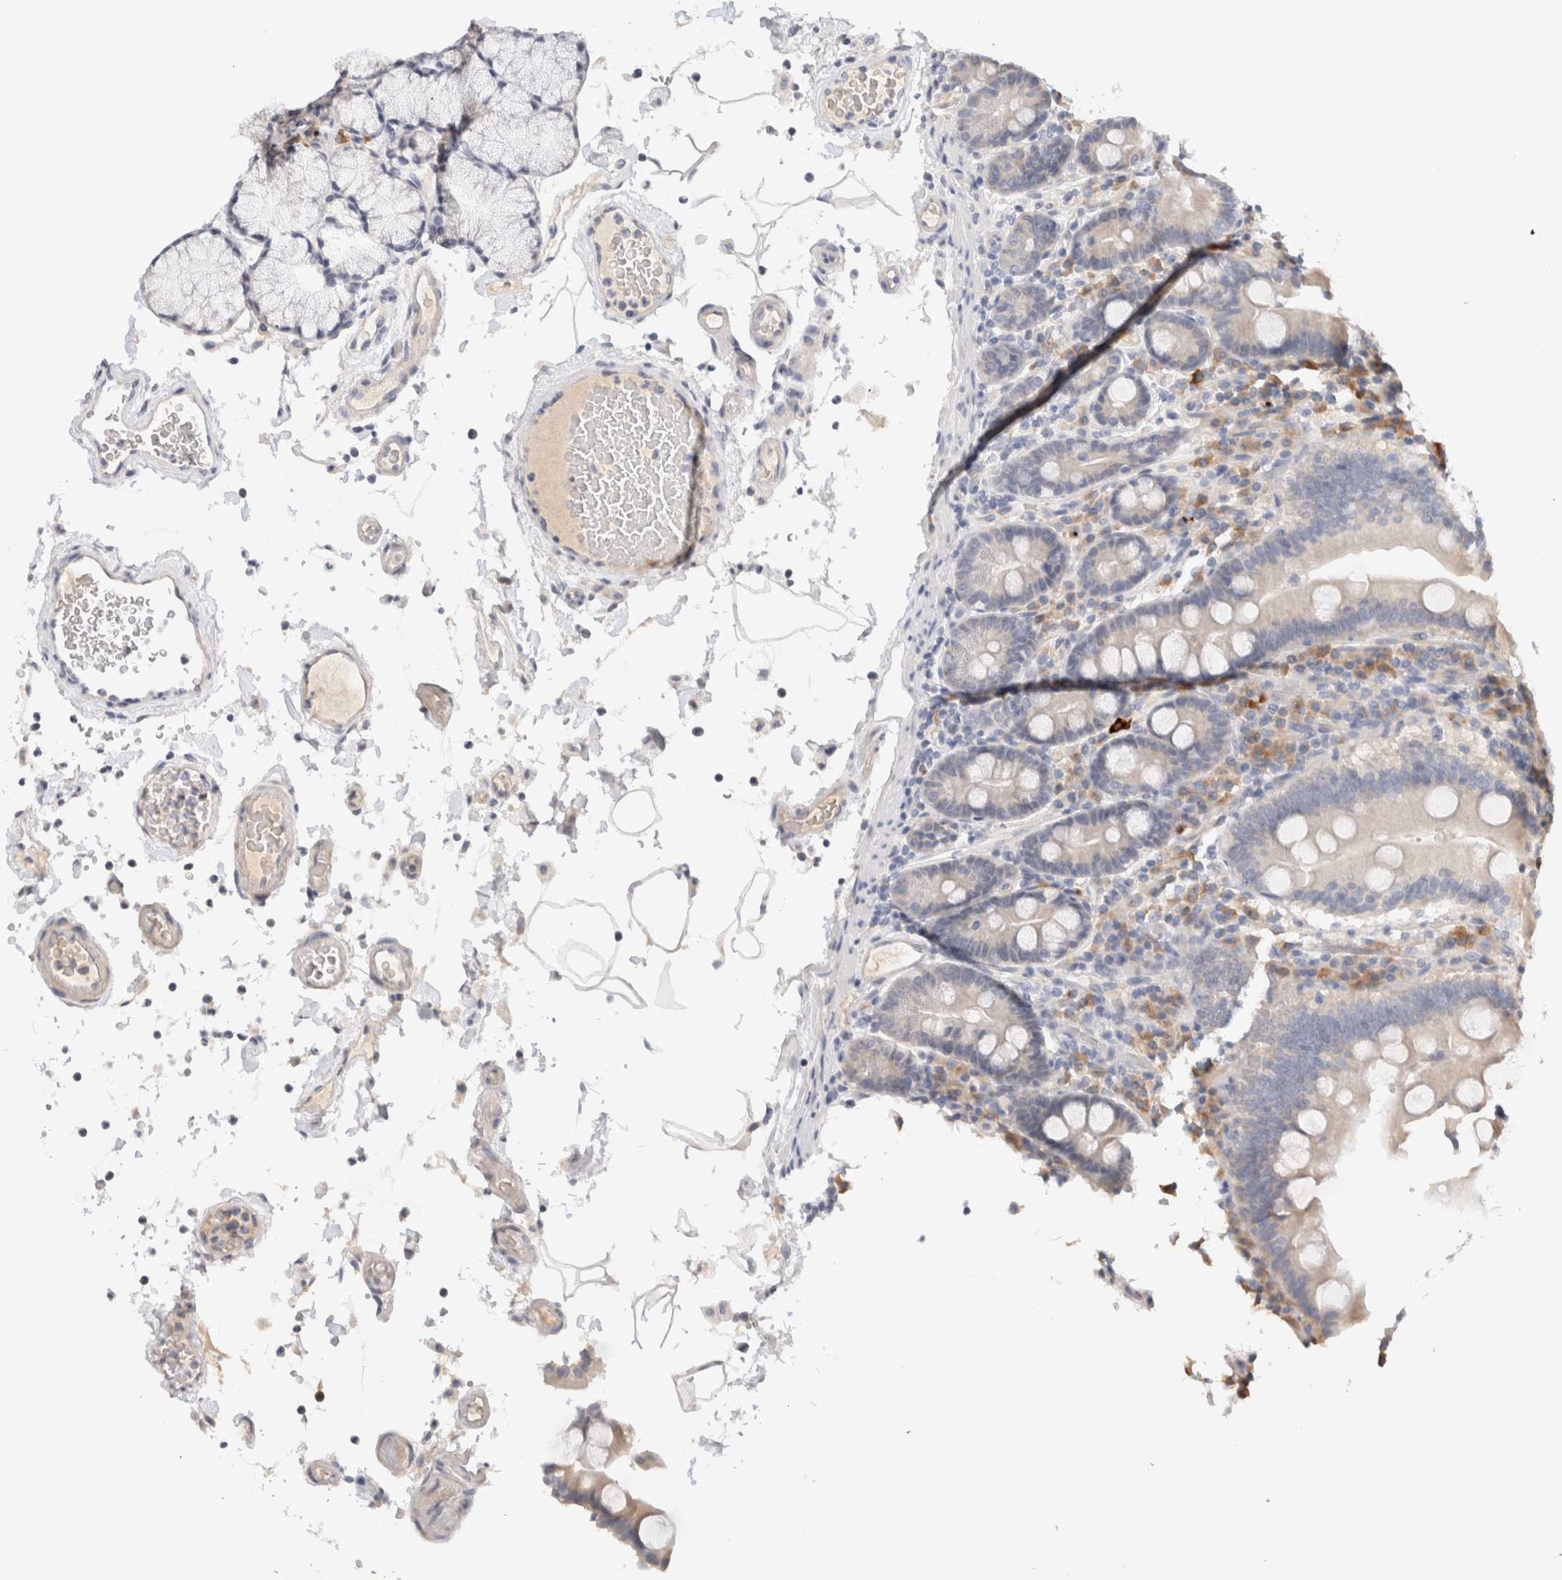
{"staining": {"intensity": "weak", "quantity": "<25%", "location": "cytoplasmic/membranous"}, "tissue": "duodenum", "cell_type": "Glandular cells", "image_type": "normal", "snomed": [{"axis": "morphology", "description": "Normal tissue, NOS"}, {"axis": "topography", "description": "Small intestine, NOS"}], "caption": "IHC photomicrograph of normal duodenum stained for a protein (brown), which shows no positivity in glandular cells.", "gene": "SPRTN", "patient": {"sex": "female", "age": 71}}